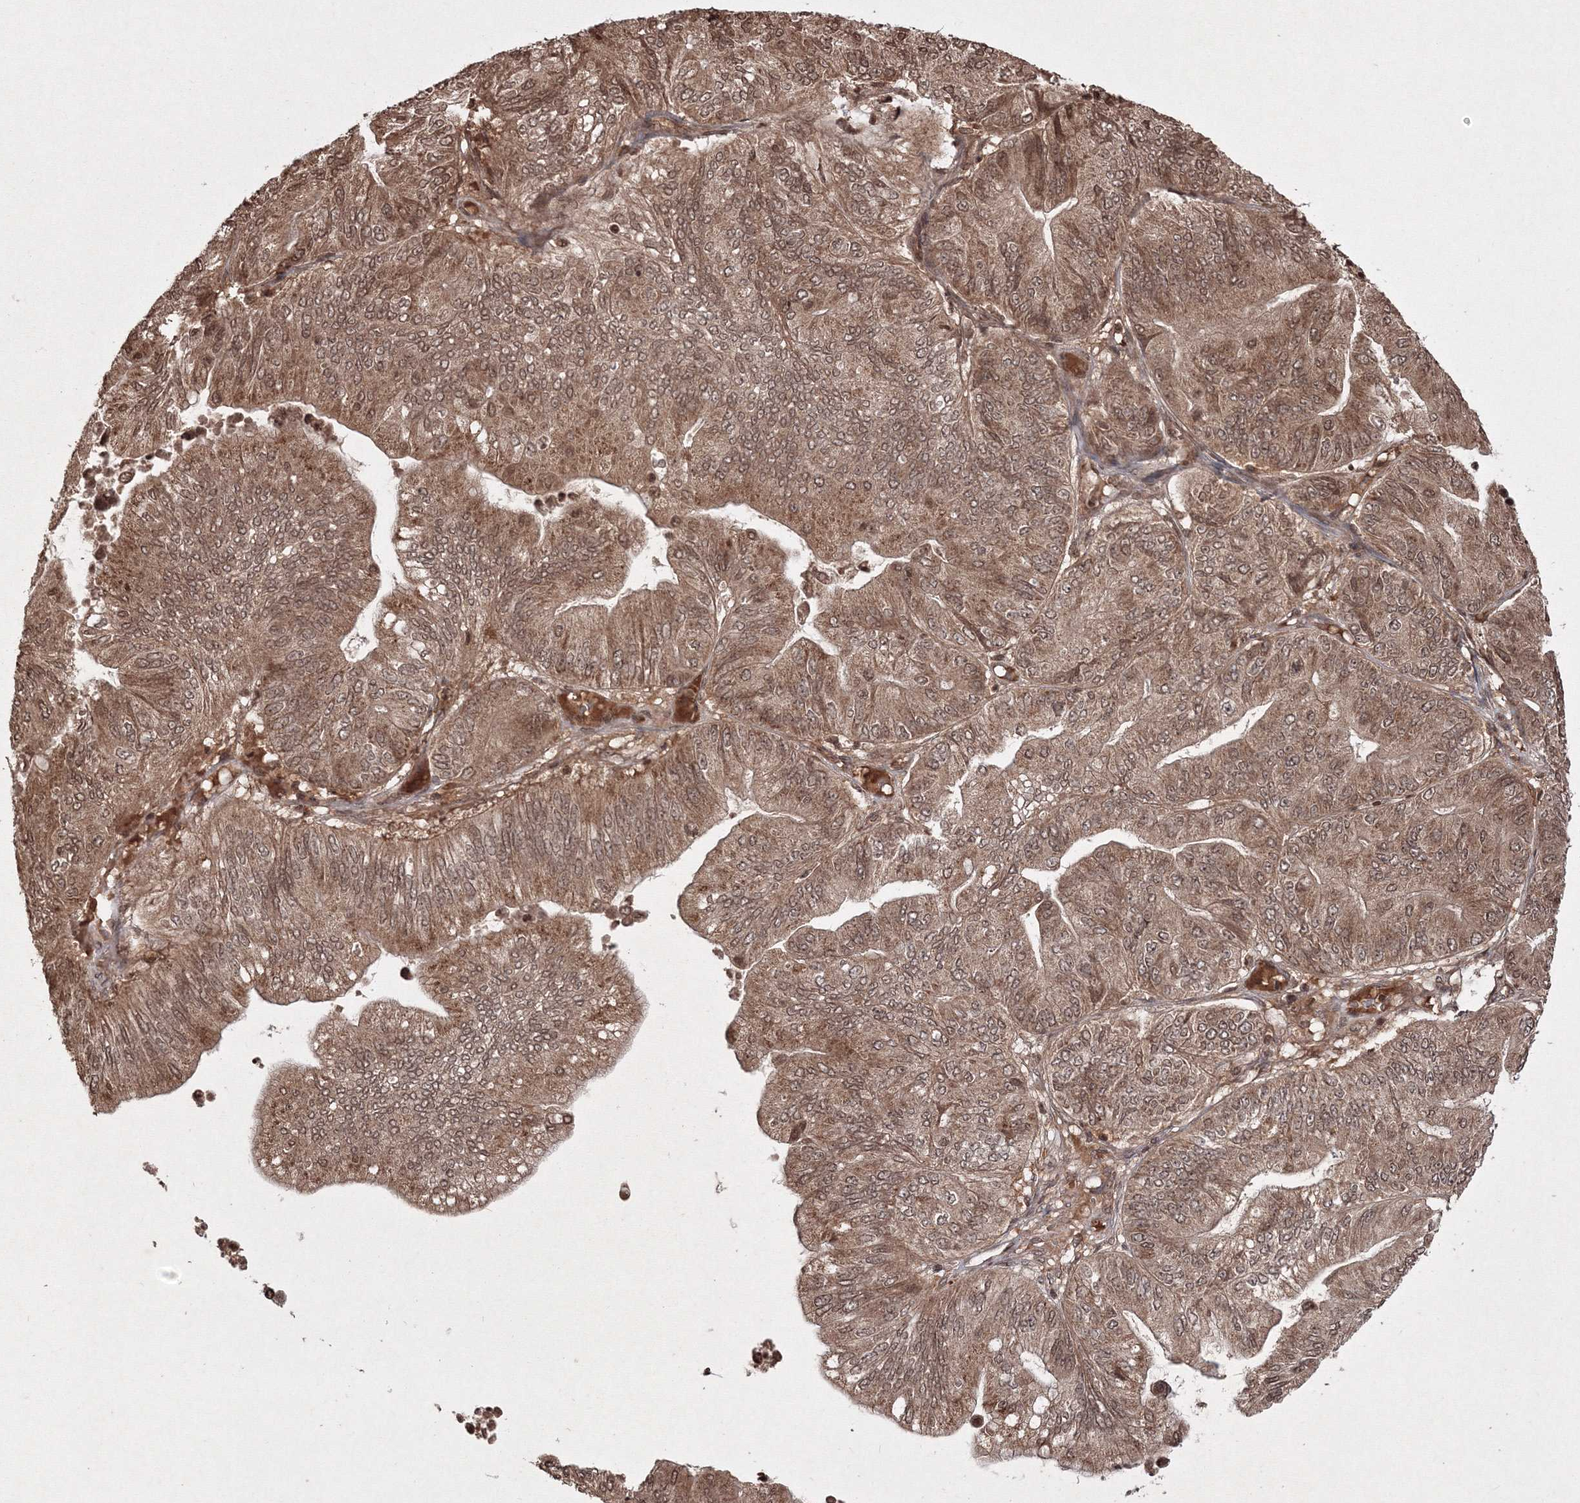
{"staining": {"intensity": "strong", "quantity": "25%-75%", "location": "cytoplasmic/membranous,nuclear"}, "tissue": "ovarian cancer", "cell_type": "Tumor cells", "image_type": "cancer", "snomed": [{"axis": "morphology", "description": "Cystadenocarcinoma, mucinous, NOS"}, {"axis": "topography", "description": "Ovary"}], "caption": "Approximately 25%-75% of tumor cells in mucinous cystadenocarcinoma (ovarian) exhibit strong cytoplasmic/membranous and nuclear protein expression as visualized by brown immunohistochemical staining.", "gene": "PEX13", "patient": {"sex": "female", "age": 61}}